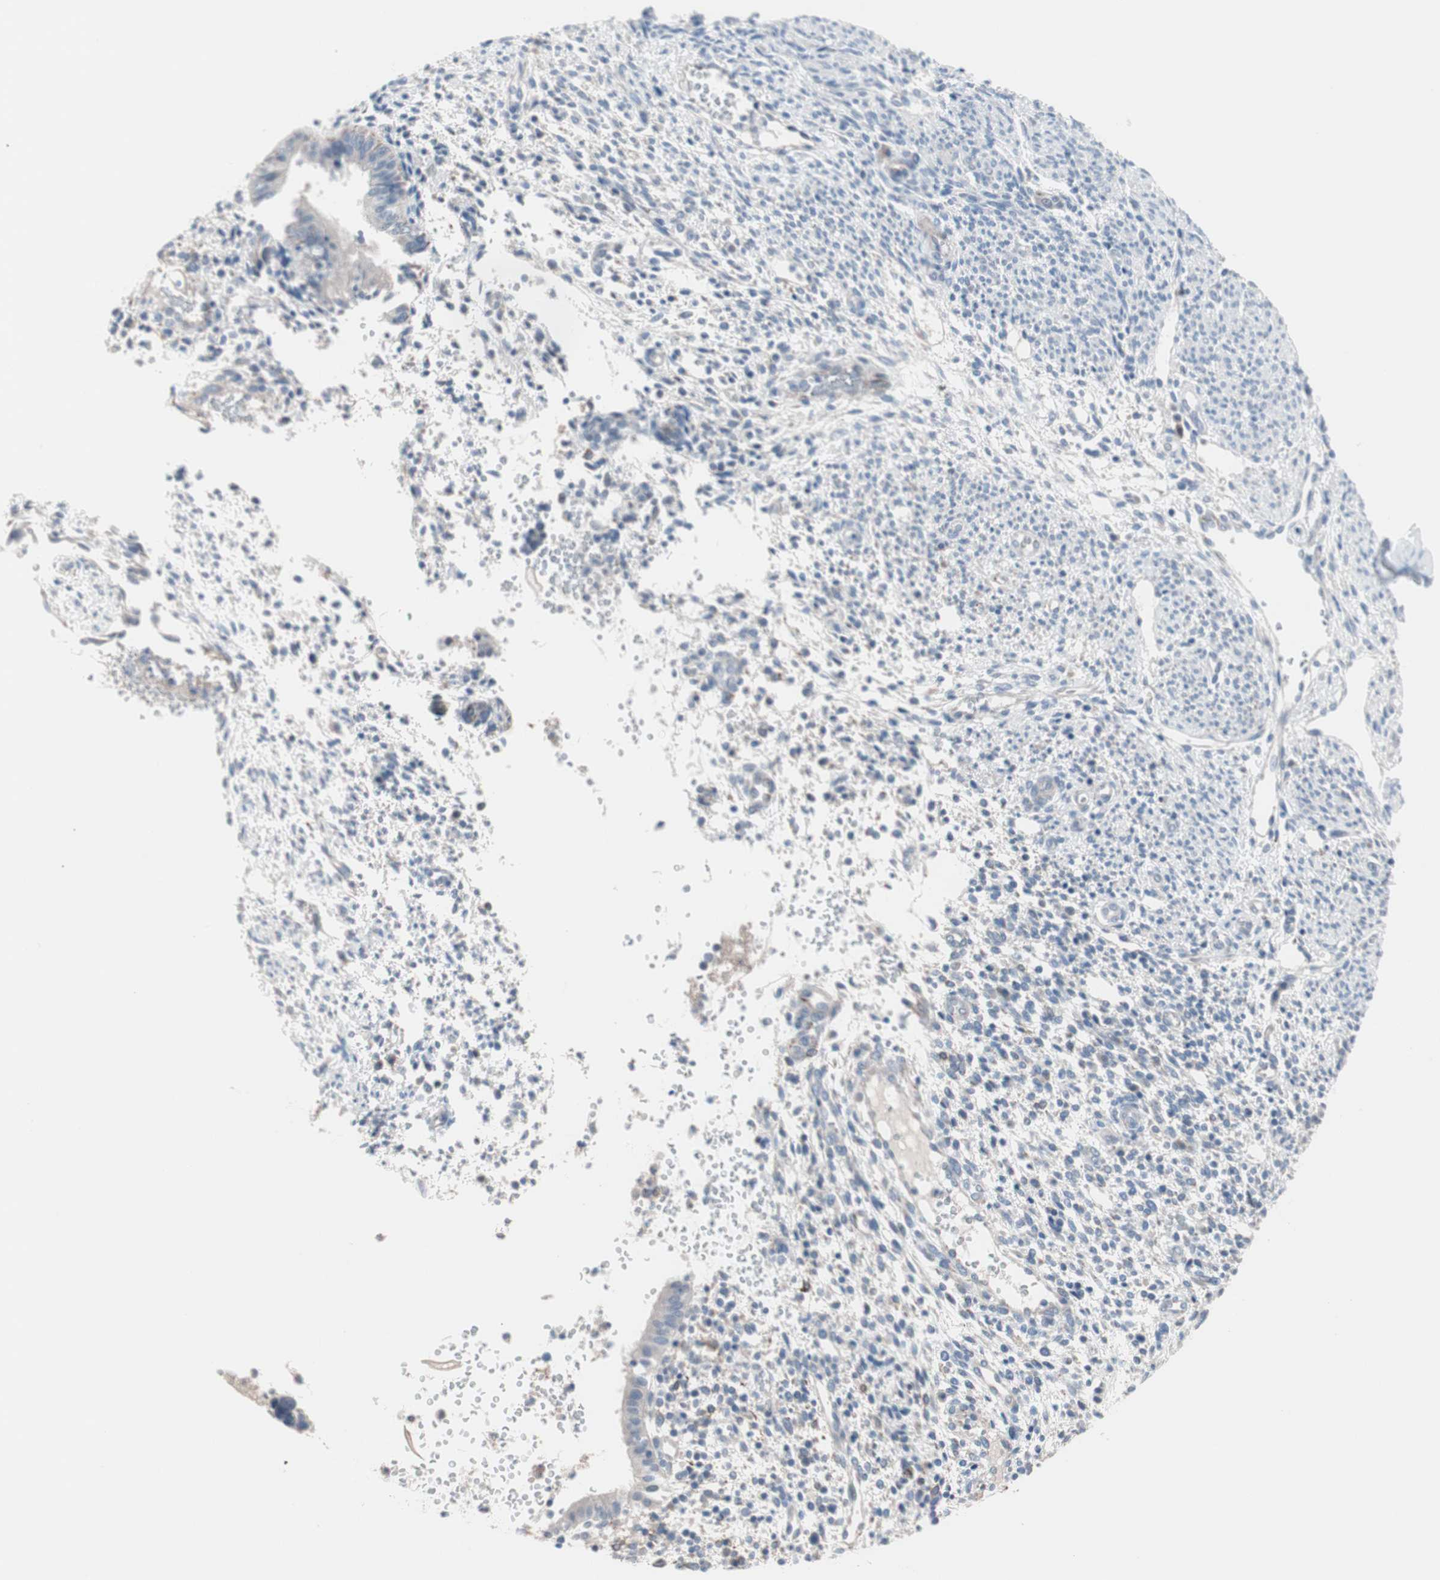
{"staining": {"intensity": "weak", "quantity": "<25%", "location": "cytoplasmic/membranous"}, "tissue": "endometrium", "cell_type": "Cells in endometrial stroma", "image_type": "normal", "snomed": [{"axis": "morphology", "description": "Normal tissue, NOS"}, {"axis": "topography", "description": "Endometrium"}], "caption": "Immunohistochemistry of unremarkable human endometrium shows no expression in cells in endometrial stroma. (DAB (3,3'-diaminobenzidine) IHC with hematoxylin counter stain).", "gene": "ULBP1", "patient": {"sex": "female", "age": 35}}